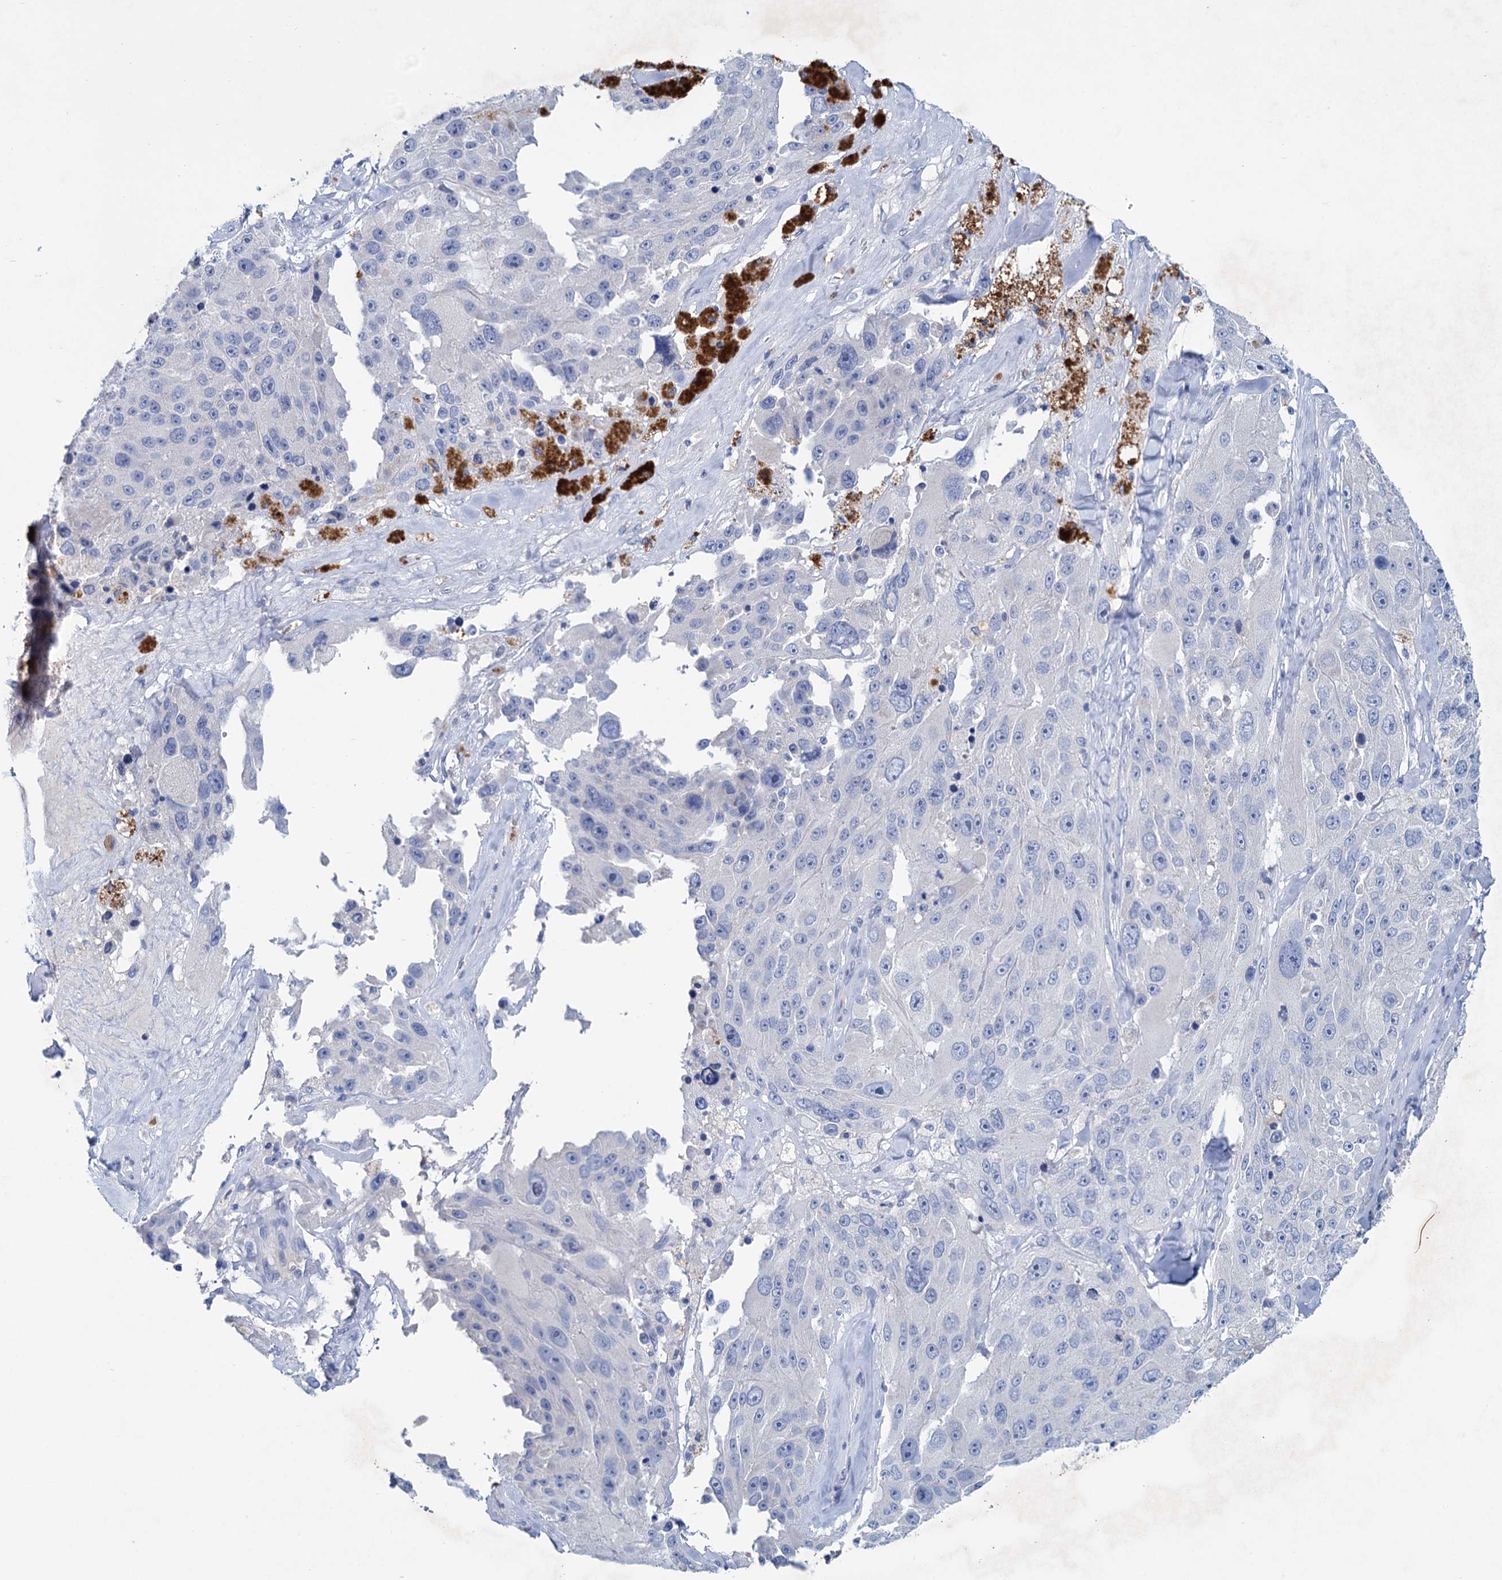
{"staining": {"intensity": "negative", "quantity": "none", "location": "none"}, "tissue": "melanoma", "cell_type": "Tumor cells", "image_type": "cancer", "snomed": [{"axis": "morphology", "description": "Malignant melanoma, Metastatic site"}, {"axis": "topography", "description": "Lymph node"}], "caption": "The immunohistochemistry (IHC) histopathology image has no significant staining in tumor cells of malignant melanoma (metastatic site) tissue. The staining was performed using DAB to visualize the protein expression in brown, while the nuclei were stained in blue with hematoxylin (Magnification: 20x).", "gene": "MYOZ3", "patient": {"sex": "male", "age": 62}}